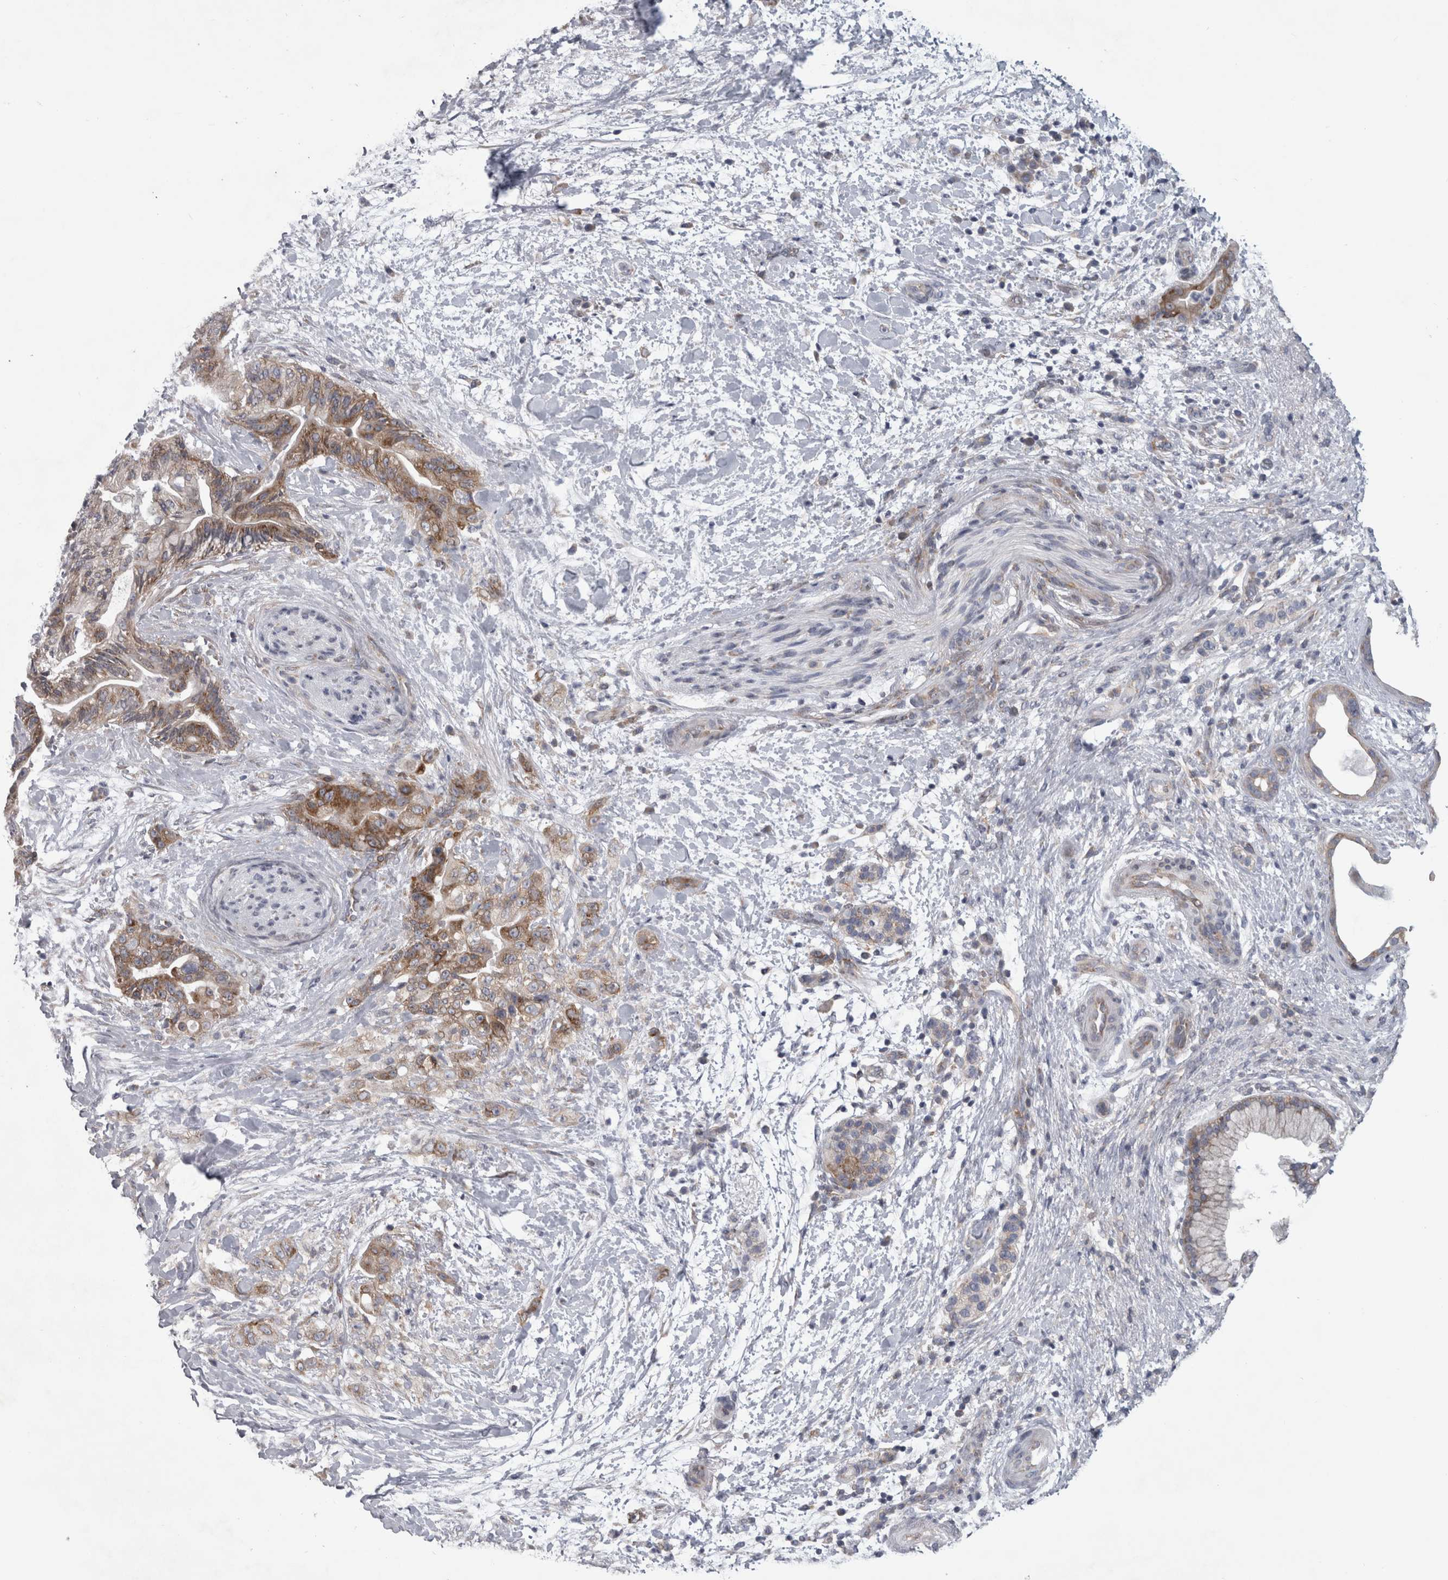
{"staining": {"intensity": "moderate", "quantity": ">75%", "location": "cytoplasmic/membranous"}, "tissue": "pancreatic cancer", "cell_type": "Tumor cells", "image_type": "cancer", "snomed": [{"axis": "morphology", "description": "Adenocarcinoma, NOS"}, {"axis": "topography", "description": "Pancreas"}], "caption": "Immunohistochemistry (IHC) histopathology image of human pancreatic cancer (adenocarcinoma) stained for a protein (brown), which exhibits medium levels of moderate cytoplasmic/membranous positivity in about >75% of tumor cells.", "gene": "PRRC2C", "patient": {"sex": "male", "age": 59}}